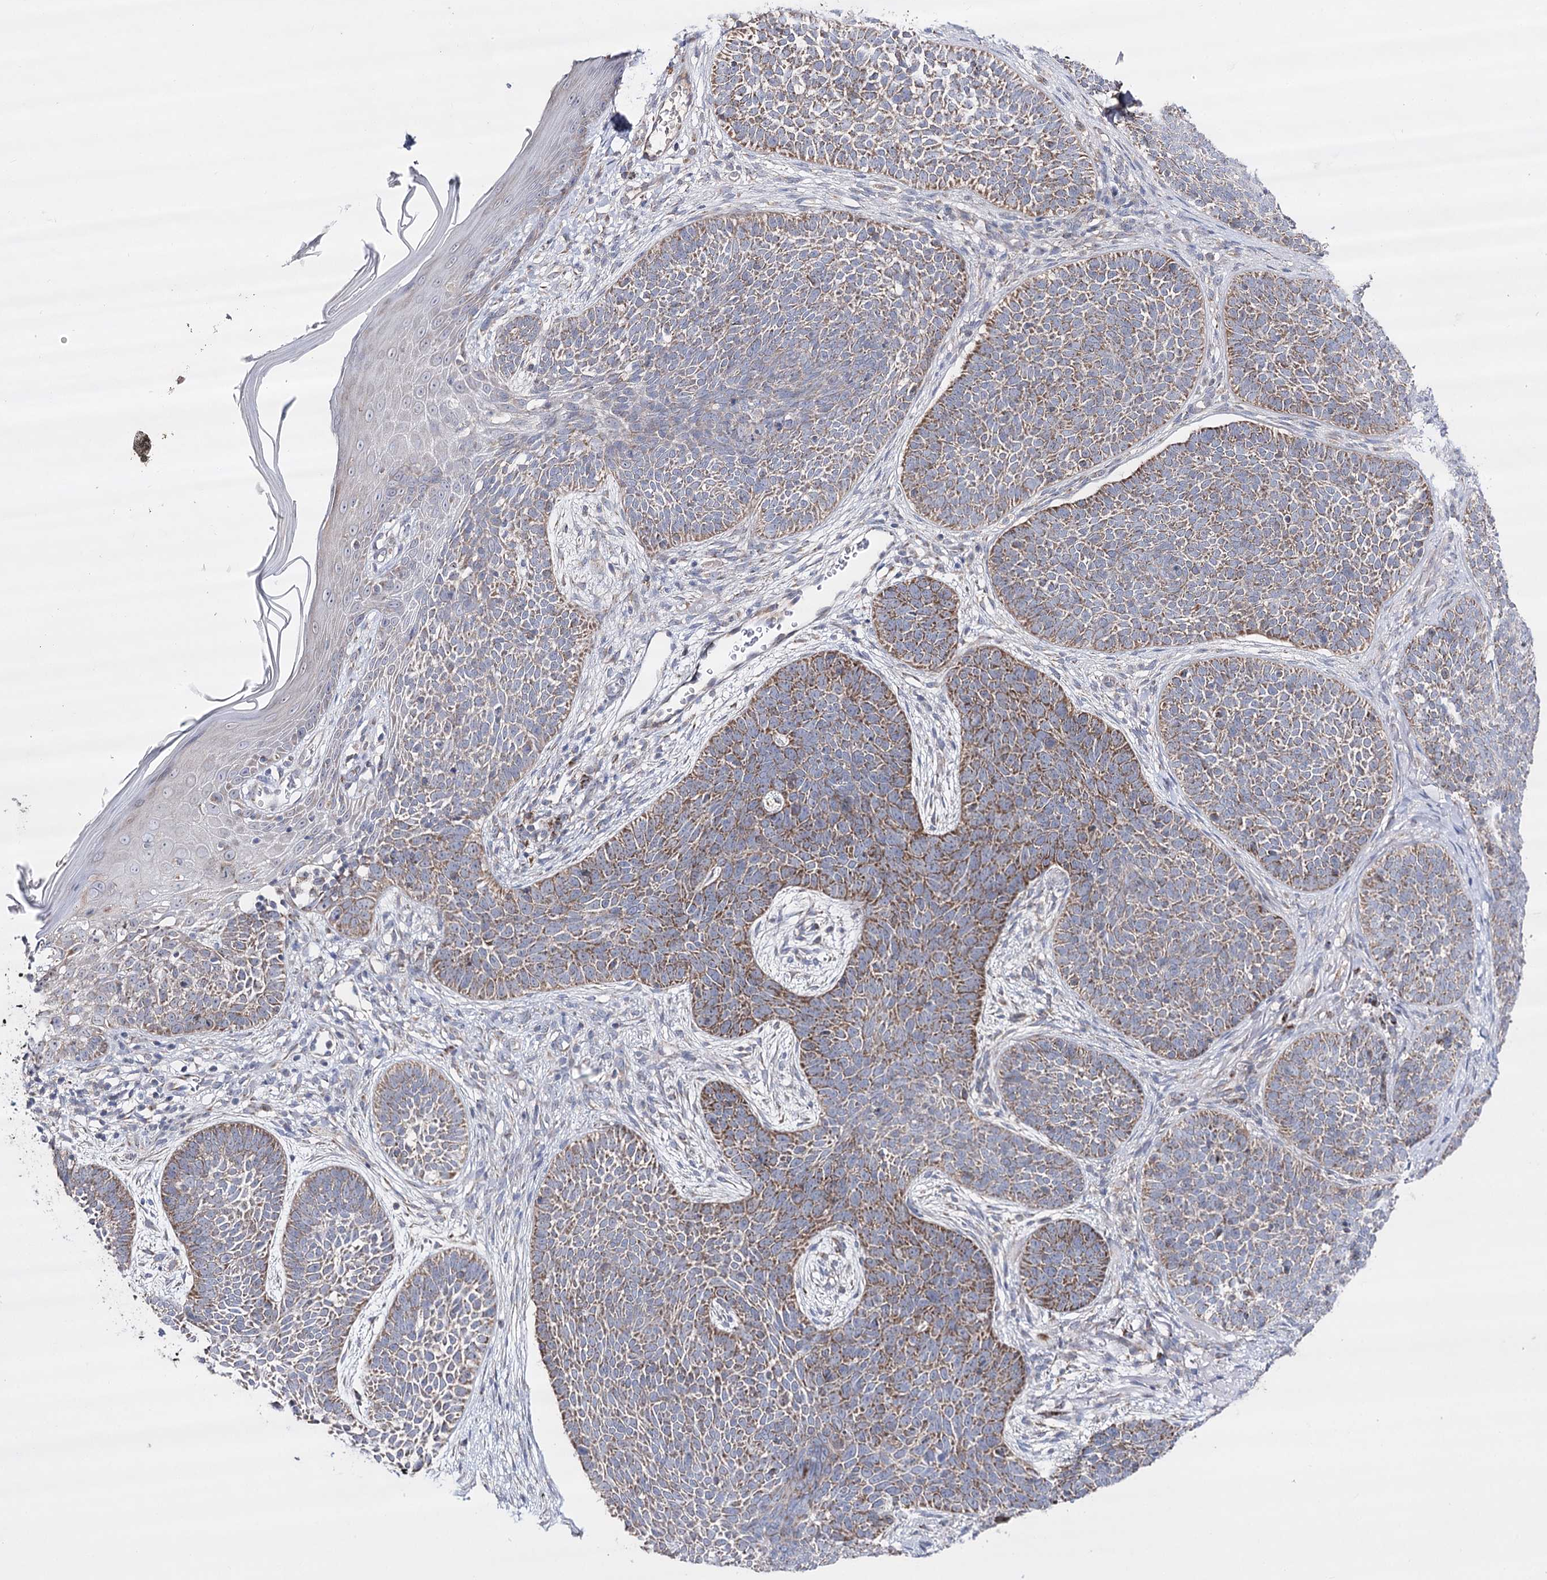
{"staining": {"intensity": "moderate", "quantity": ">75%", "location": "cytoplasmic/membranous"}, "tissue": "skin cancer", "cell_type": "Tumor cells", "image_type": "cancer", "snomed": [{"axis": "morphology", "description": "Basal cell carcinoma"}, {"axis": "topography", "description": "Skin"}], "caption": "The immunohistochemical stain labels moderate cytoplasmic/membranous staining in tumor cells of skin cancer tissue.", "gene": "NADK2", "patient": {"sex": "male", "age": 85}}